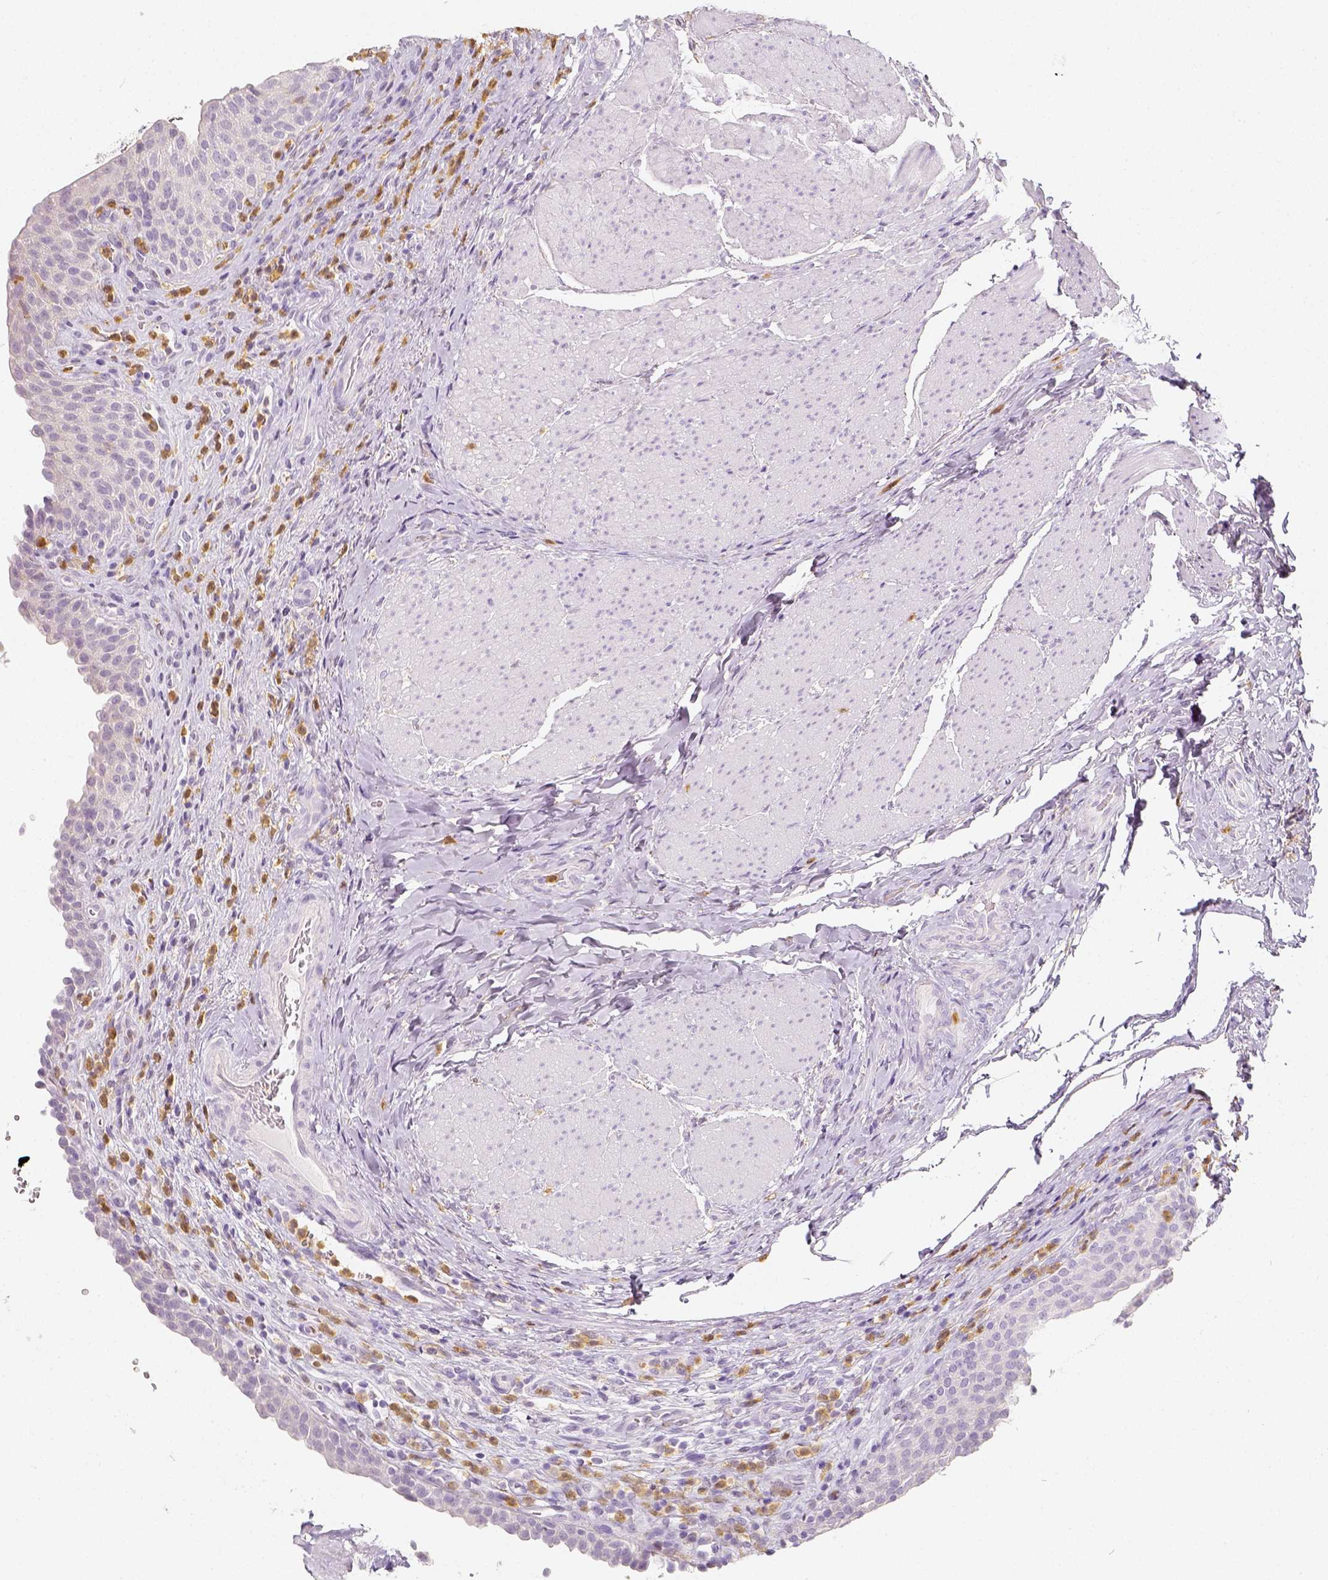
{"staining": {"intensity": "negative", "quantity": "none", "location": "none"}, "tissue": "urinary bladder", "cell_type": "Urothelial cells", "image_type": "normal", "snomed": [{"axis": "morphology", "description": "Normal tissue, NOS"}, {"axis": "topography", "description": "Urinary bladder"}, {"axis": "topography", "description": "Peripheral nerve tissue"}], "caption": "IHC photomicrograph of benign urinary bladder: urinary bladder stained with DAB reveals no significant protein expression in urothelial cells. The staining was performed using DAB to visualize the protein expression in brown, while the nuclei were stained in blue with hematoxylin (Magnification: 20x).", "gene": "NECAB2", "patient": {"sex": "male", "age": 66}}